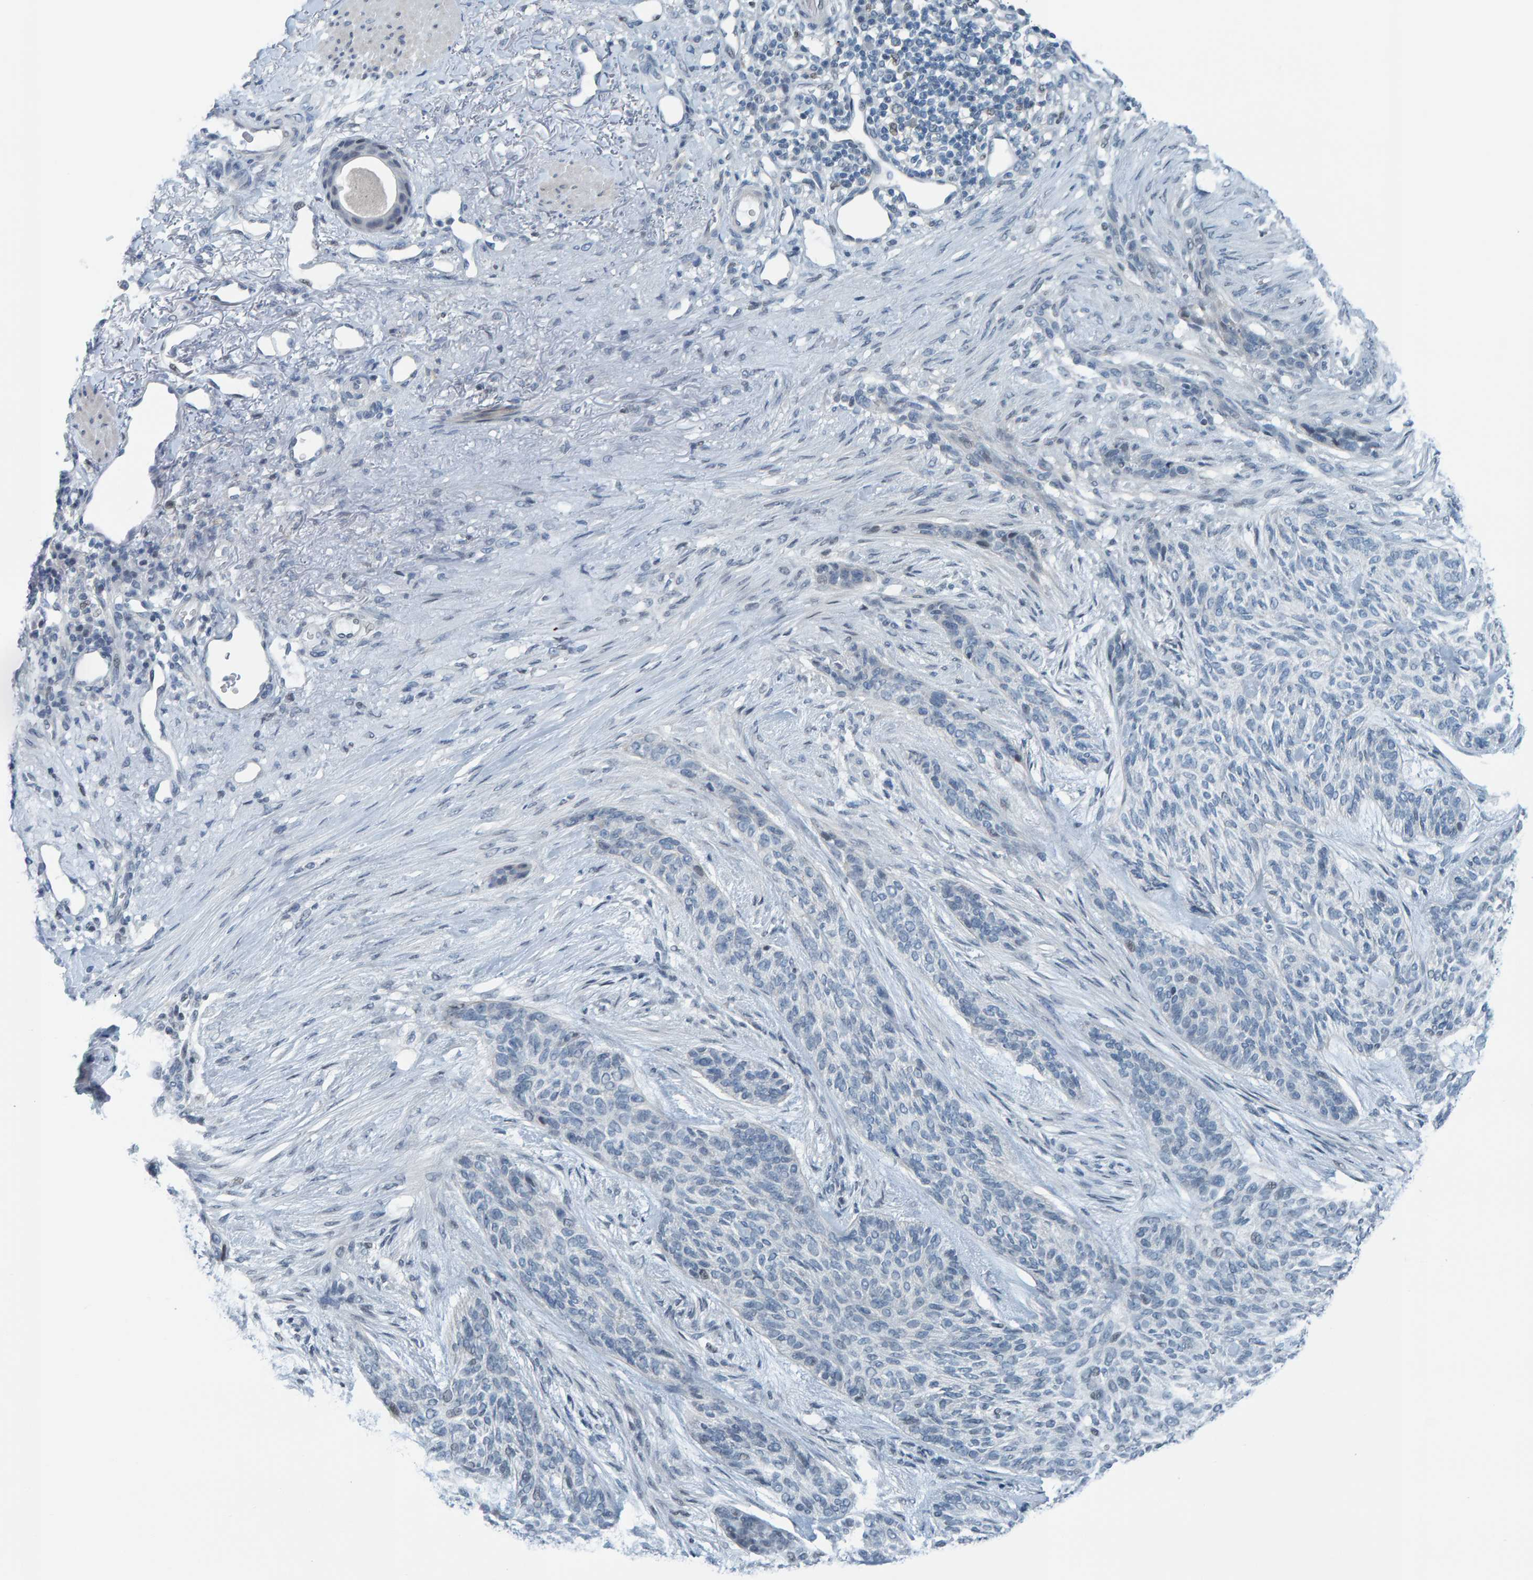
{"staining": {"intensity": "negative", "quantity": "none", "location": "none"}, "tissue": "skin cancer", "cell_type": "Tumor cells", "image_type": "cancer", "snomed": [{"axis": "morphology", "description": "Basal cell carcinoma"}, {"axis": "topography", "description": "Skin"}], "caption": "An image of skin cancer stained for a protein exhibits no brown staining in tumor cells.", "gene": "CNP", "patient": {"sex": "male", "age": 55}}